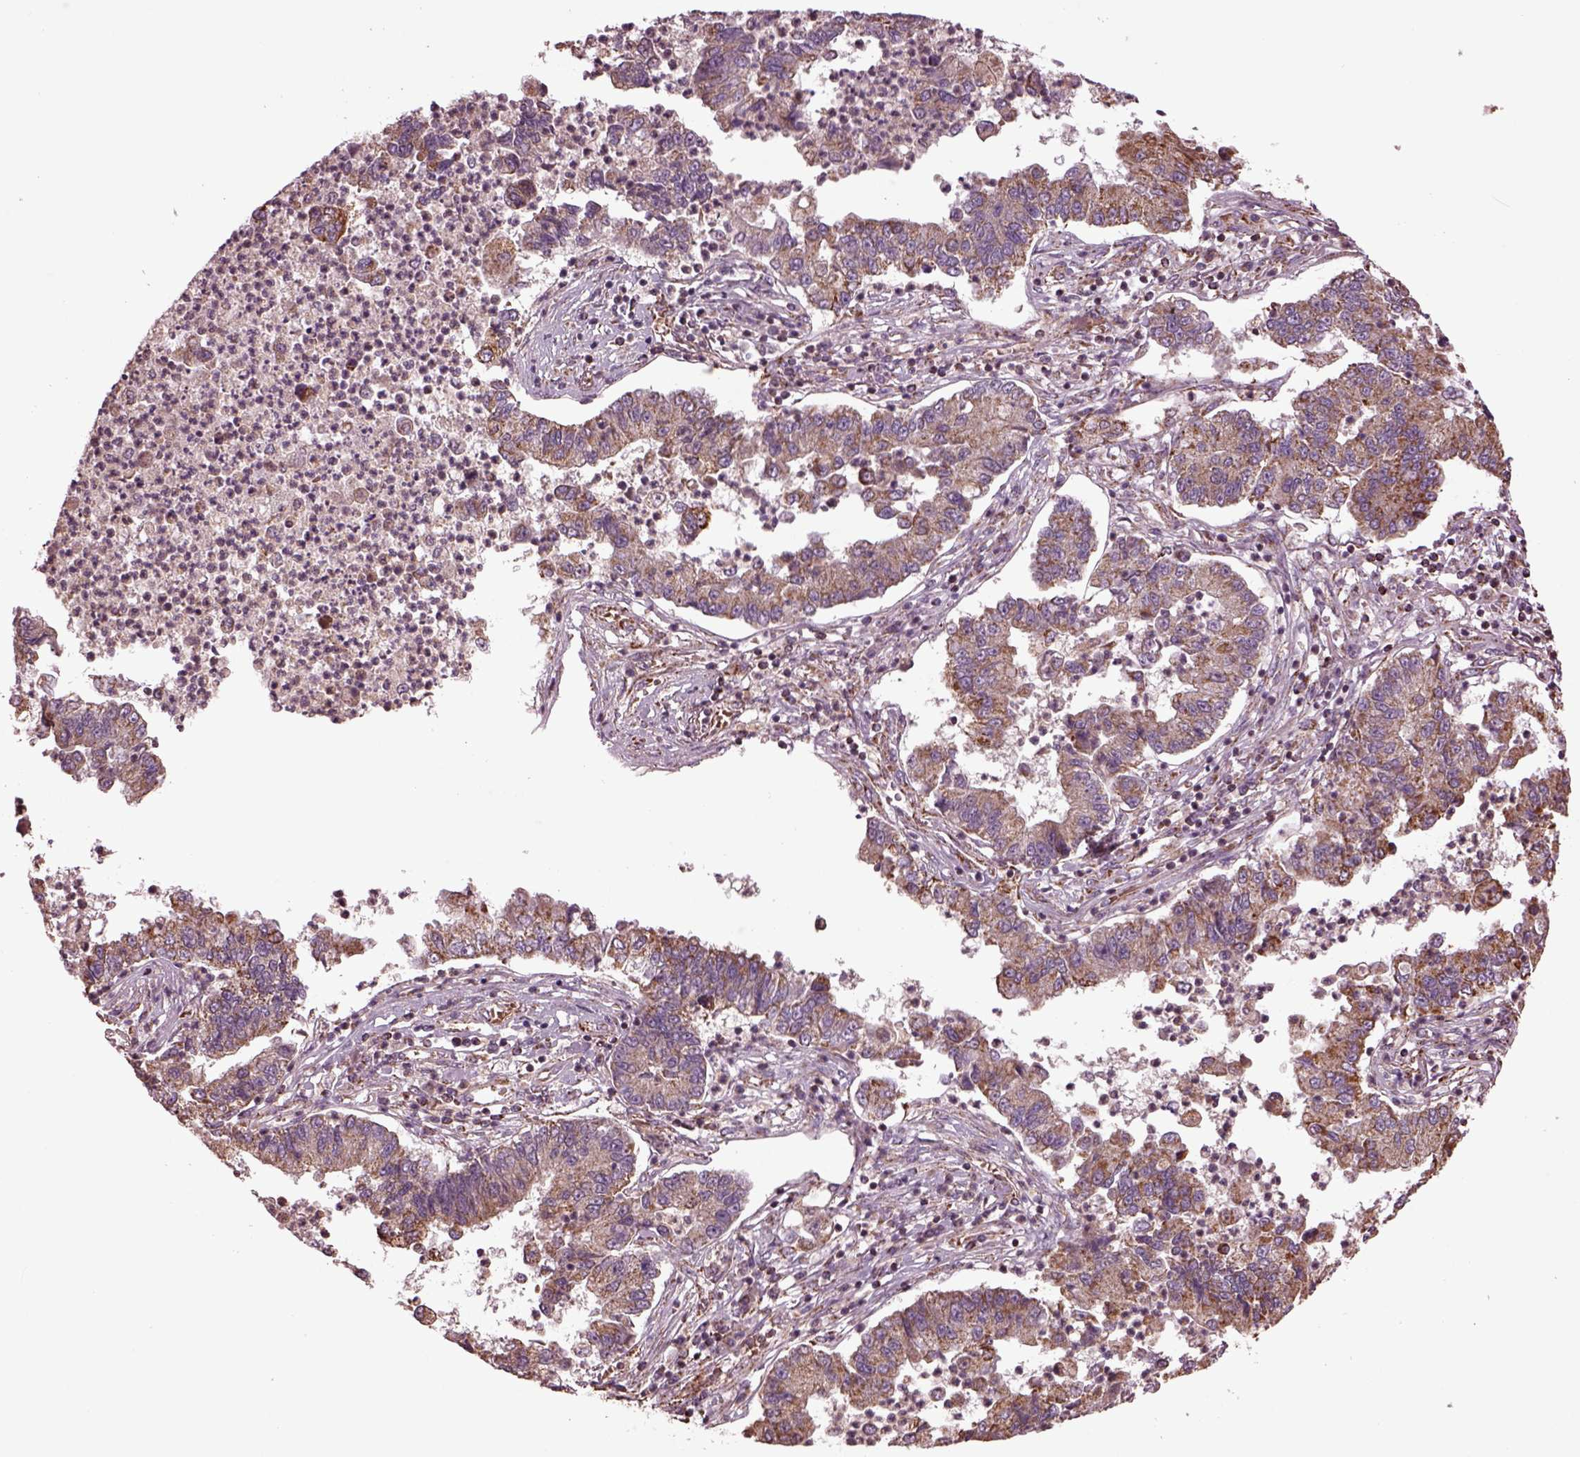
{"staining": {"intensity": "weak", "quantity": "25%-75%", "location": "cytoplasmic/membranous"}, "tissue": "lung cancer", "cell_type": "Tumor cells", "image_type": "cancer", "snomed": [{"axis": "morphology", "description": "Adenocarcinoma, NOS"}, {"axis": "topography", "description": "Lung"}], "caption": "An image showing weak cytoplasmic/membranous staining in approximately 25%-75% of tumor cells in lung cancer, as visualized by brown immunohistochemical staining.", "gene": "TMEM254", "patient": {"sex": "female", "age": 57}}